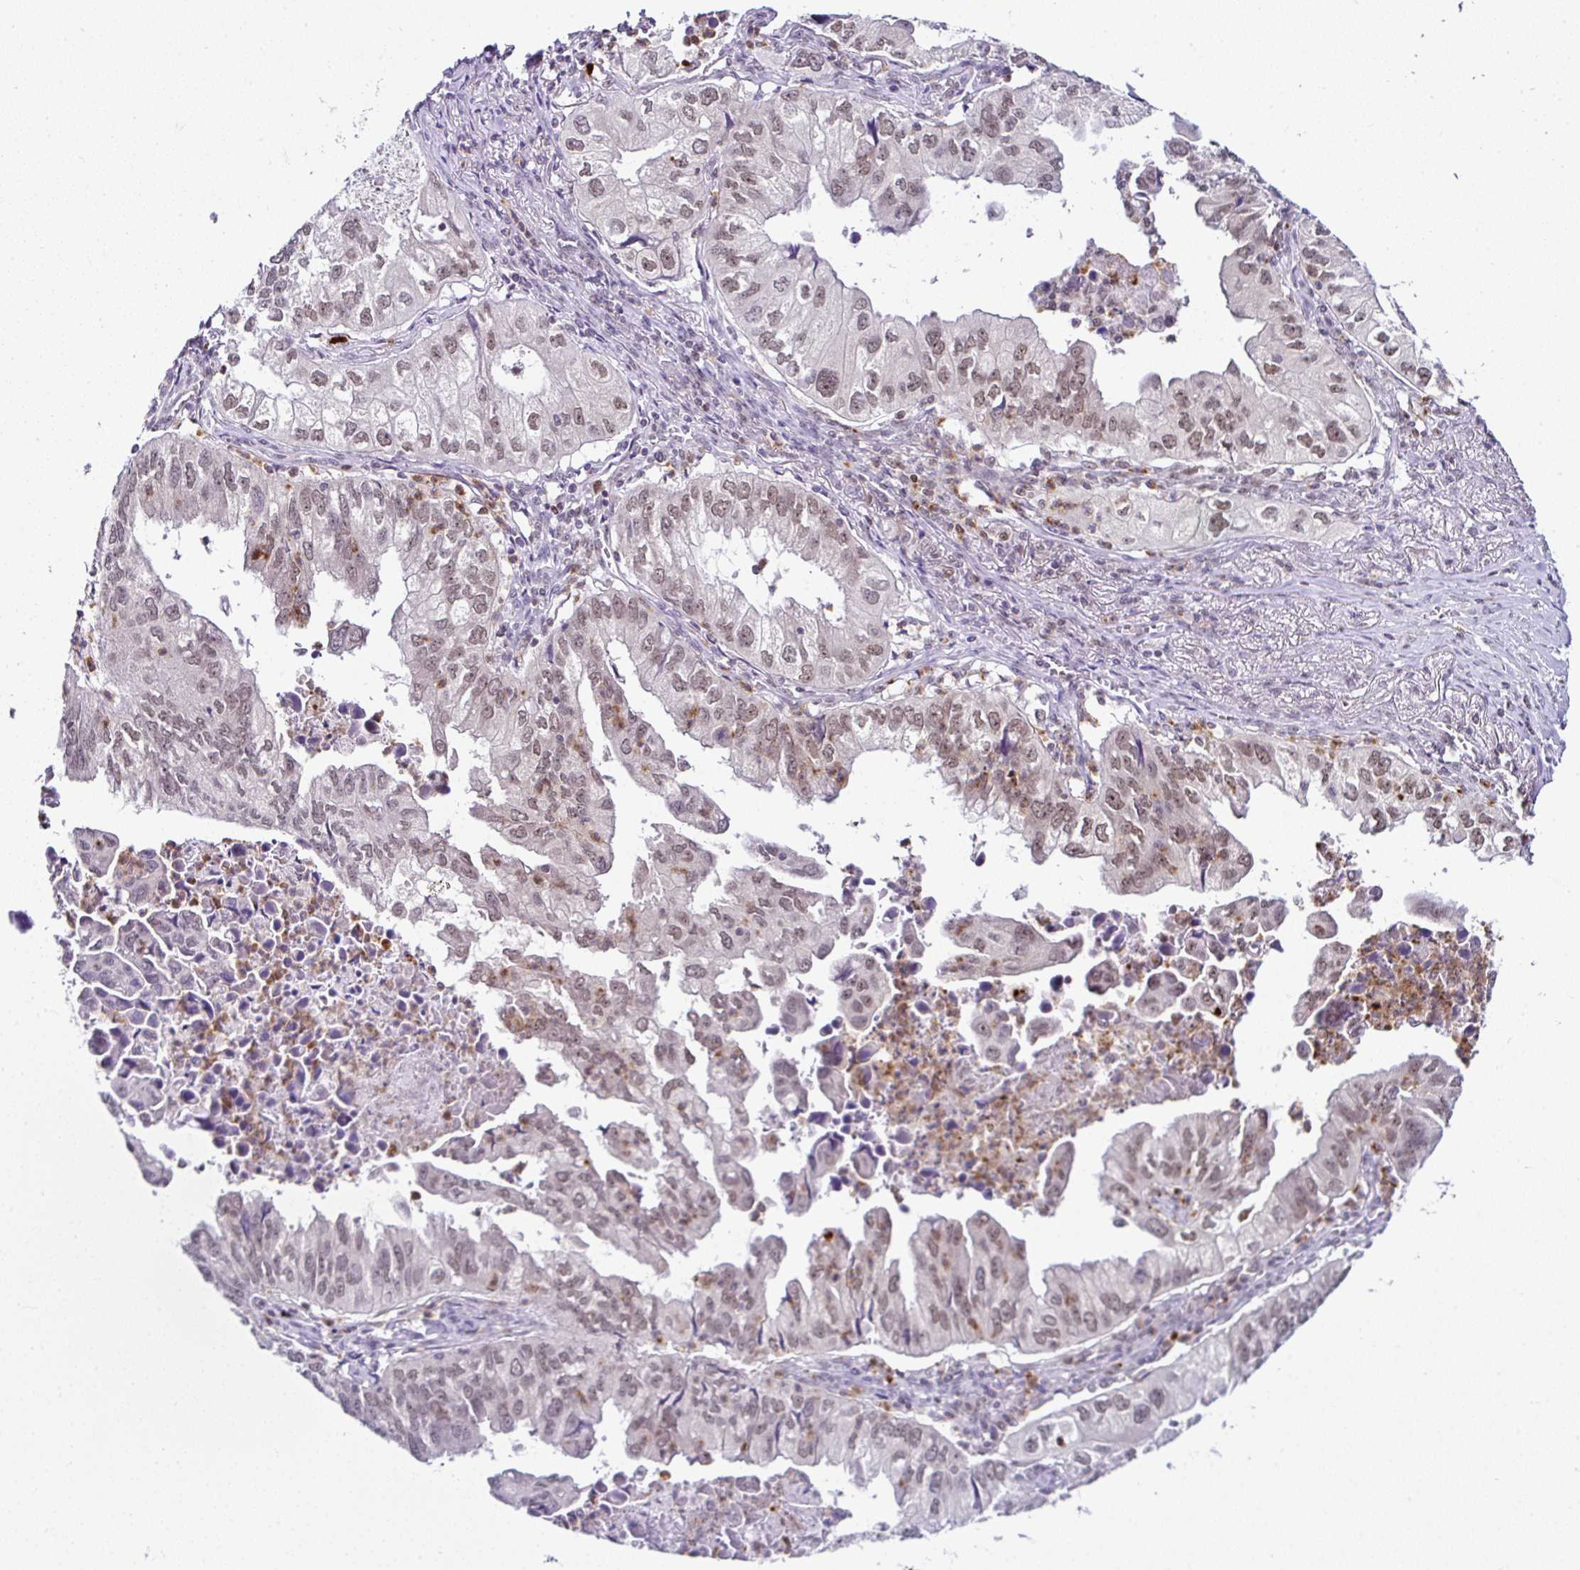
{"staining": {"intensity": "moderate", "quantity": ">75%", "location": "nuclear"}, "tissue": "lung cancer", "cell_type": "Tumor cells", "image_type": "cancer", "snomed": [{"axis": "morphology", "description": "Adenocarcinoma, NOS"}, {"axis": "topography", "description": "Lung"}], "caption": "Tumor cells show medium levels of moderate nuclear positivity in about >75% of cells in adenocarcinoma (lung). (brown staining indicates protein expression, while blue staining denotes nuclei).", "gene": "PTPN2", "patient": {"sex": "male", "age": 48}}